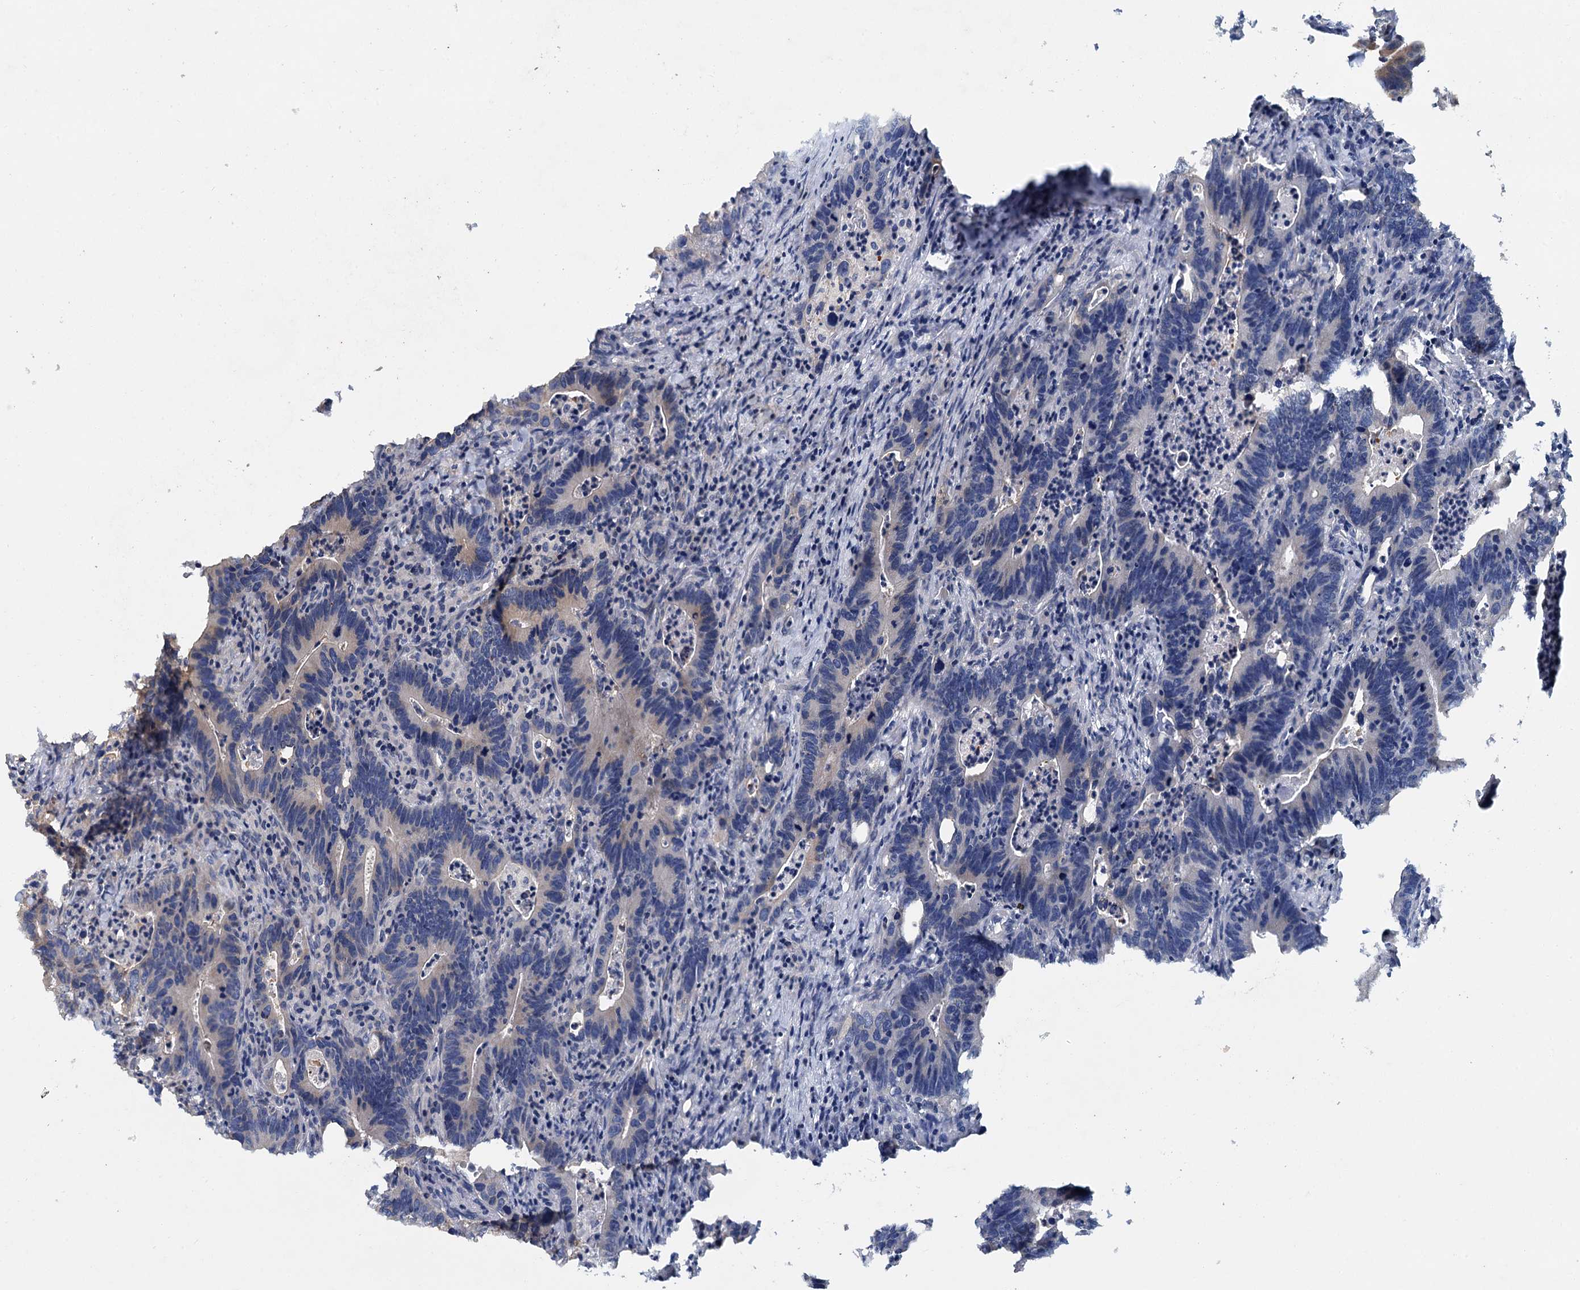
{"staining": {"intensity": "negative", "quantity": "none", "location": "none"}, "tissue": "colorectal cancer", "cell_type": "Tumor cells", "image_type": "cancer", "snomed": [{"axis": "morphology", "description": "Adenocarcinoma, NOS"}, {"axis": "topography", "description": "Colon"}], "caption": "Tumor cells are negative for protein expression in human colorectal adenocarcinoma.", "gene": "ZNF324", "patient": {"sex": "female", "age": 75}}